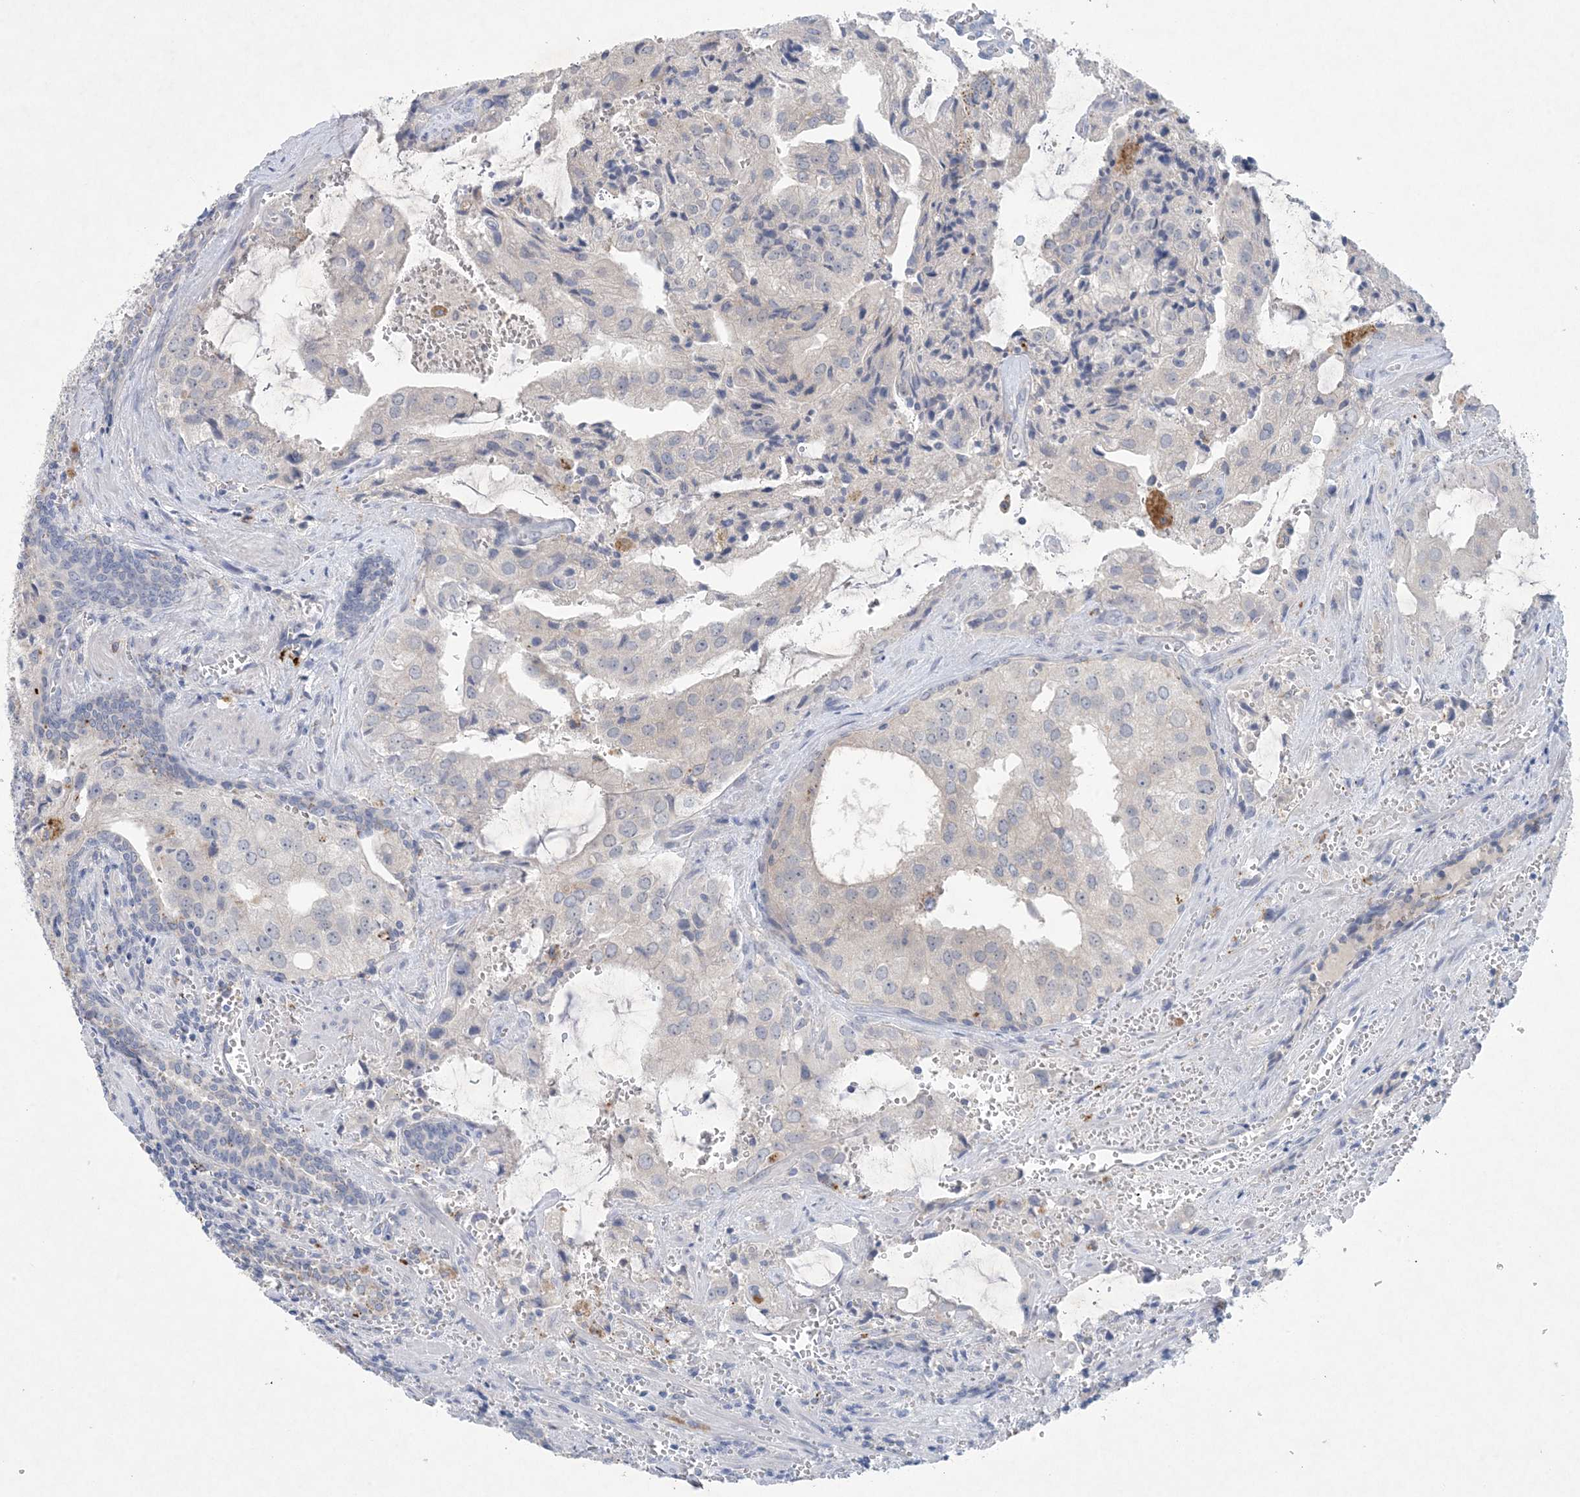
{"staining": {"intensity": "negative", "quantity": "none", "location": "none"}, "tissue": "prostate cancer", "cell_type": "Tumor cells", "image_type": "cancer", "snomed": [{"axis": "morphology", "description": "Adenocarcinoma, High grade"}, {"axis": "topography", "description": "Prostate"}], "caption": "DAB (3,3'-diaminobenzidine) immunohistochemical staining of human prostate cancer (adenocarcinoma (high-grade)) shows no significant staining in tumor cells.", "gene": "GABRG1", "patient": {"sex": "male", "age": 68}}